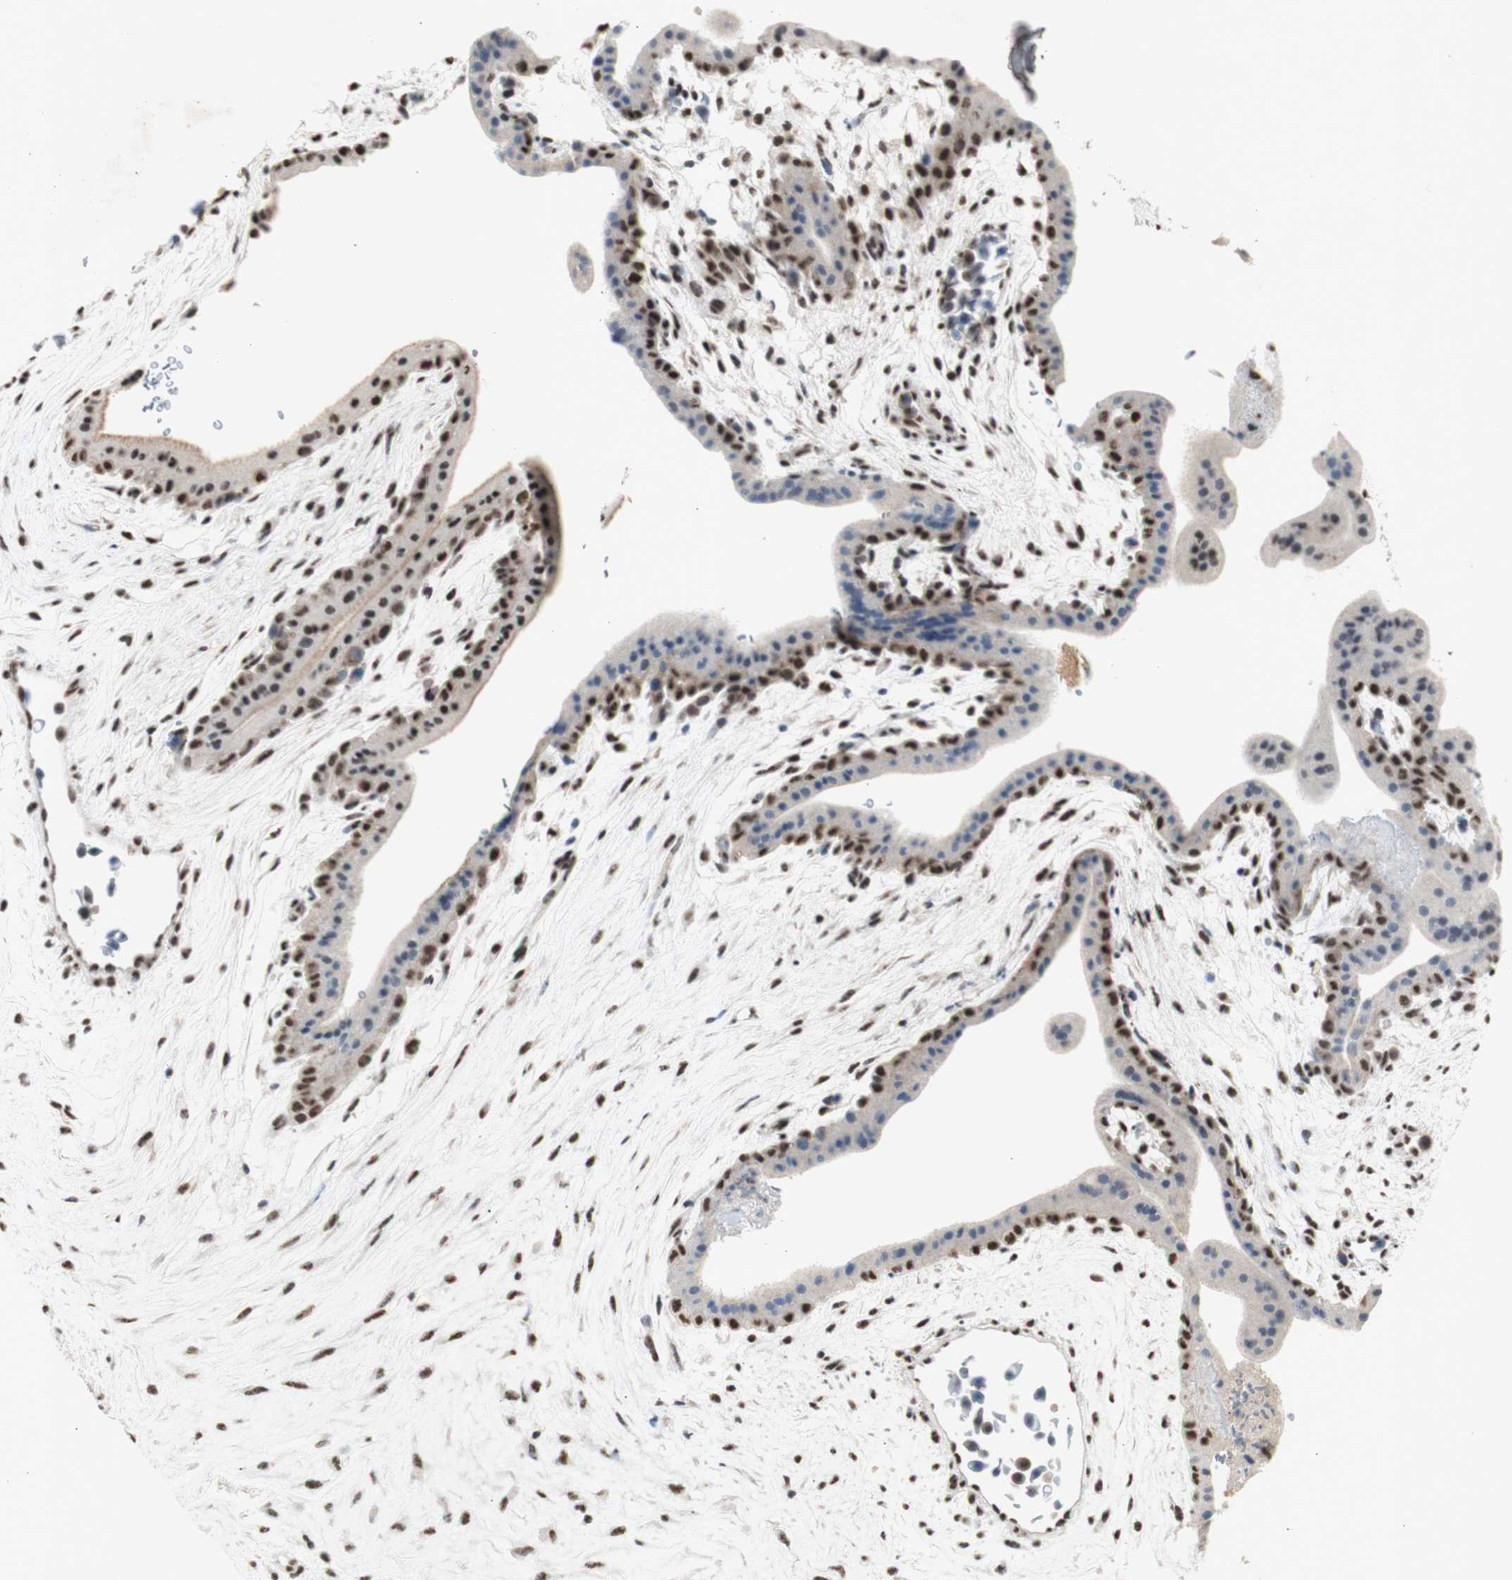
{"staining": {"intensity": "strong", "quantity": ">75%", "location": "nuclear"}, "tissue": "placenta", "cell_type": "Trophoblastic cells", "image_type": "normal", "snomed": [{"axis": "morphology", "description": "Normal tissue, NOS"}, {"axis": "topography", "description": "Placenta"}], "caption": "Strong nuclear staining for a protein is identified in approximately >75% of trophoblastic cells of unremarkable placenta using IHC.", "gene": "SNRPB", "patient": {"sex": "female", "age": 35}}